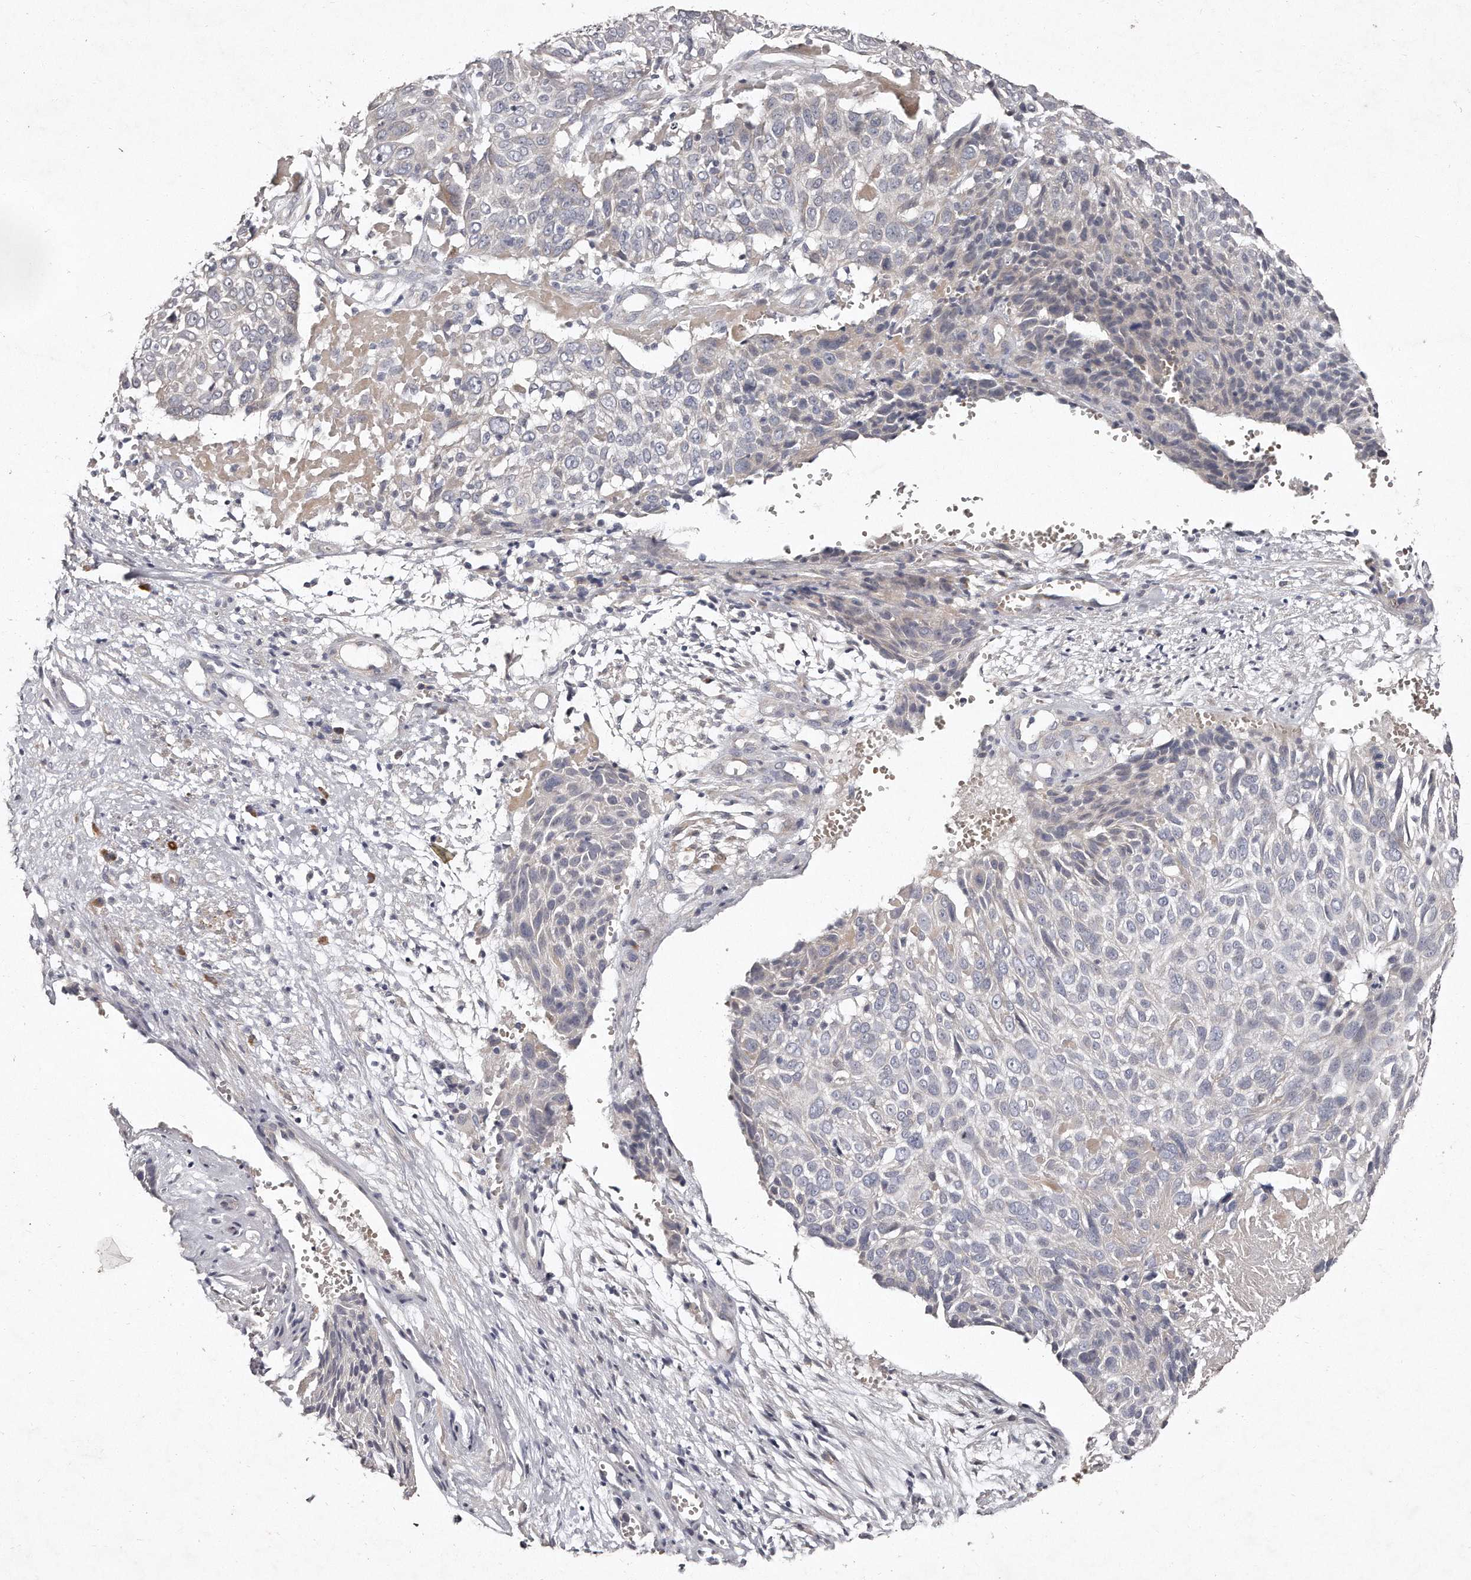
{"staining": {"intensity": "negative", "quantity": "none", "location": "none"}, "tissue": "cervical cancer", "cell_type": "Tumor cells", "image_type": "cancer", "snomed": [{"axis": "morphology", "description": "Squamous cell carcinoma, NOS"}, {"axis": "topography", "description": "Cervix"}], "caption": "Tumor cells are negative for protein expression in human cervical cancer.", "gene": "TECR", "patient": {"sex": "female", "age": 74}}